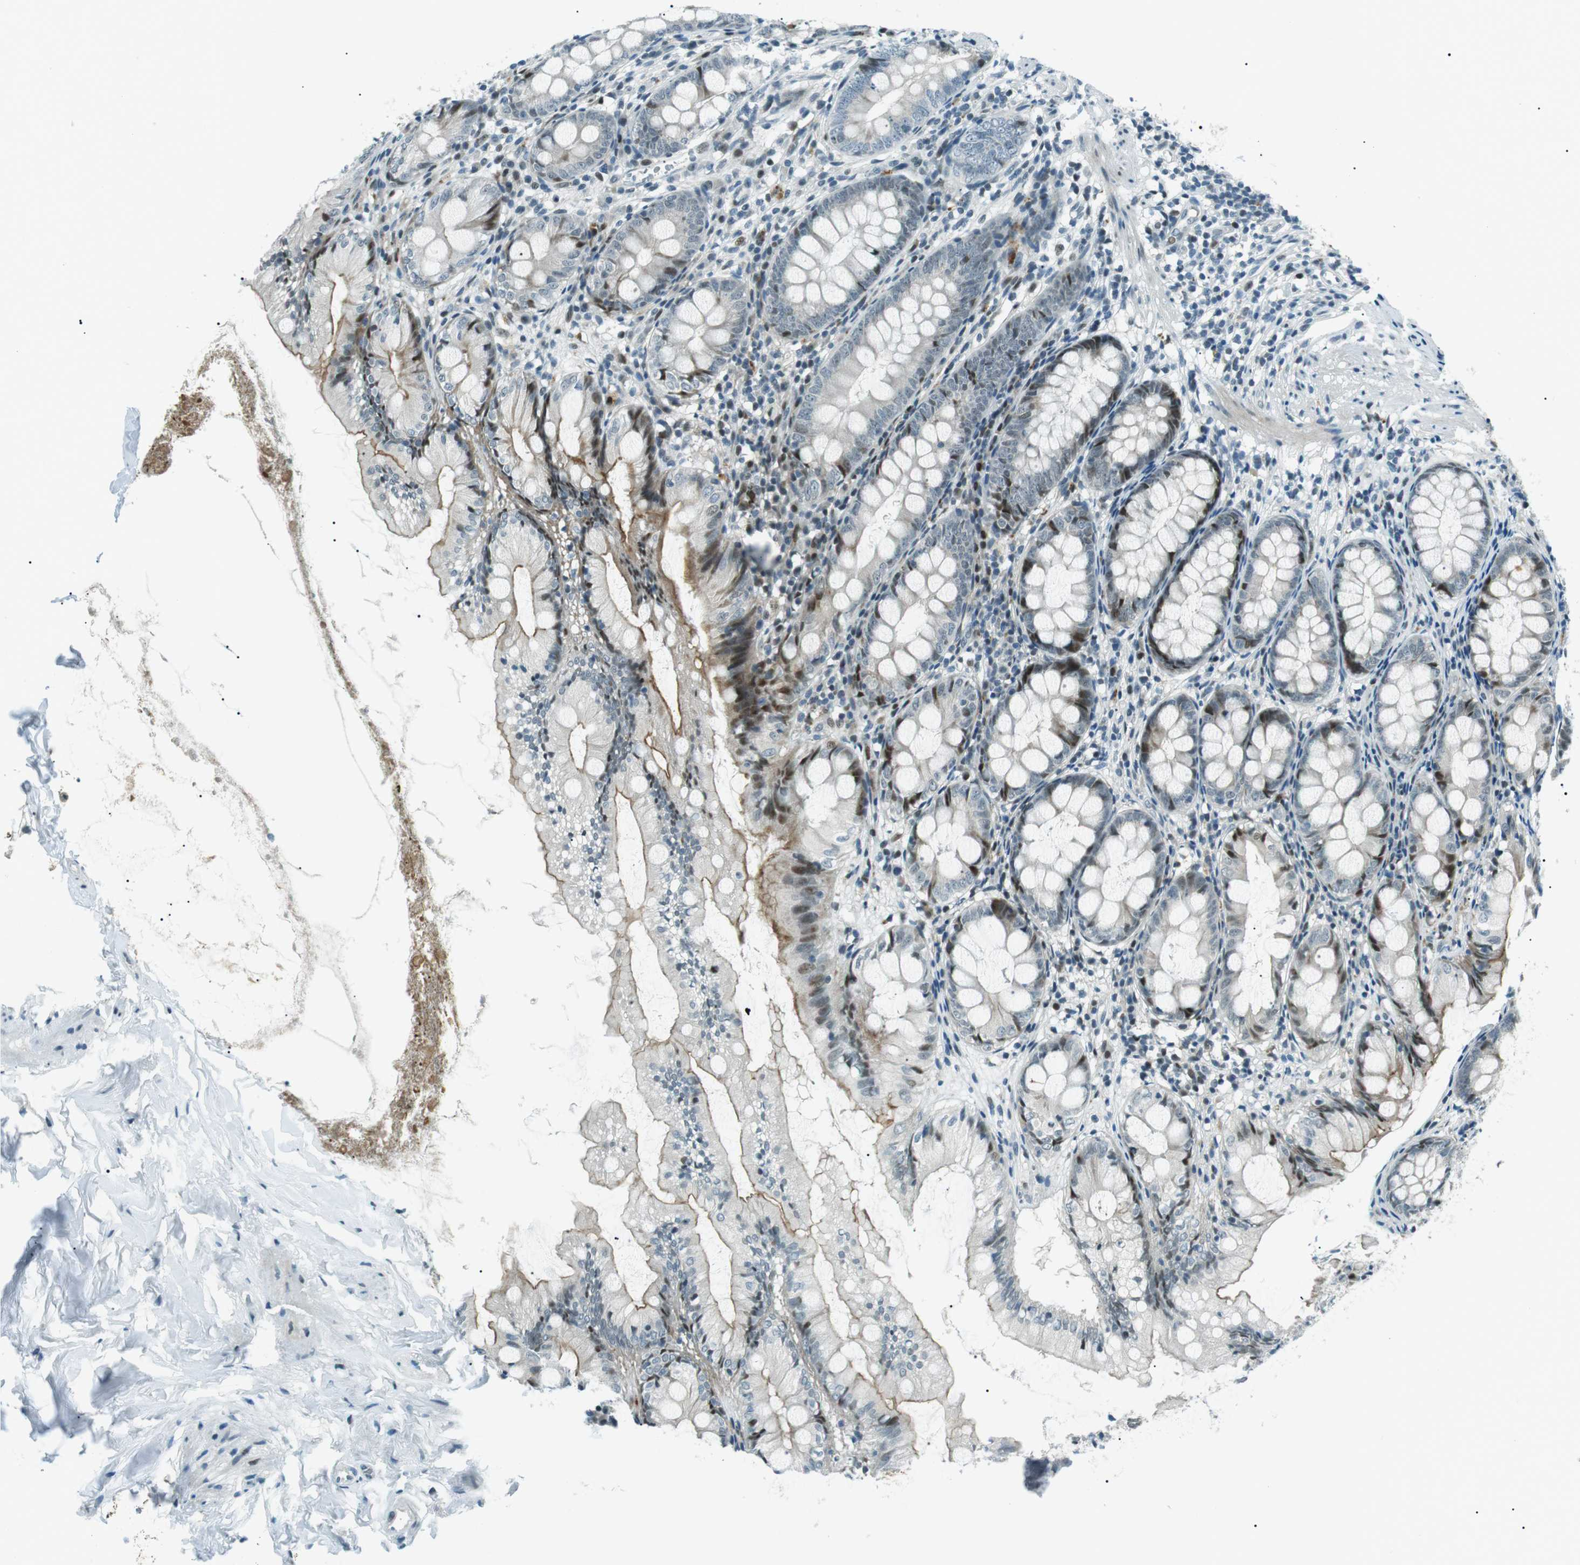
{"staining": {"intensity": "moderate", "quantity": "25%-75%", "location": "cytoplasmic/membranous,nuclear"}, "tissue": "appendix", "cell_type": "Glandular cells", "image_type": "normal", "snomed": [{"axis": "morphology", "description": "Normal tissue, NOS"}, {"axis": "topography", "description": "Appendix"}], "caption": "DAB (3,3'-diaminobenzidine) immunohistochemical staining of benign appendix shows moderate cytoplasmic/membranous,nuclear protein expression in about 25%-75% of glandular cells. (DAB (3,3'-diaminobenzidine) IHC with brightfield microscopy, high magnification).", "gene": "PJA1", "patient": {"sex": "female", "age": 77}}